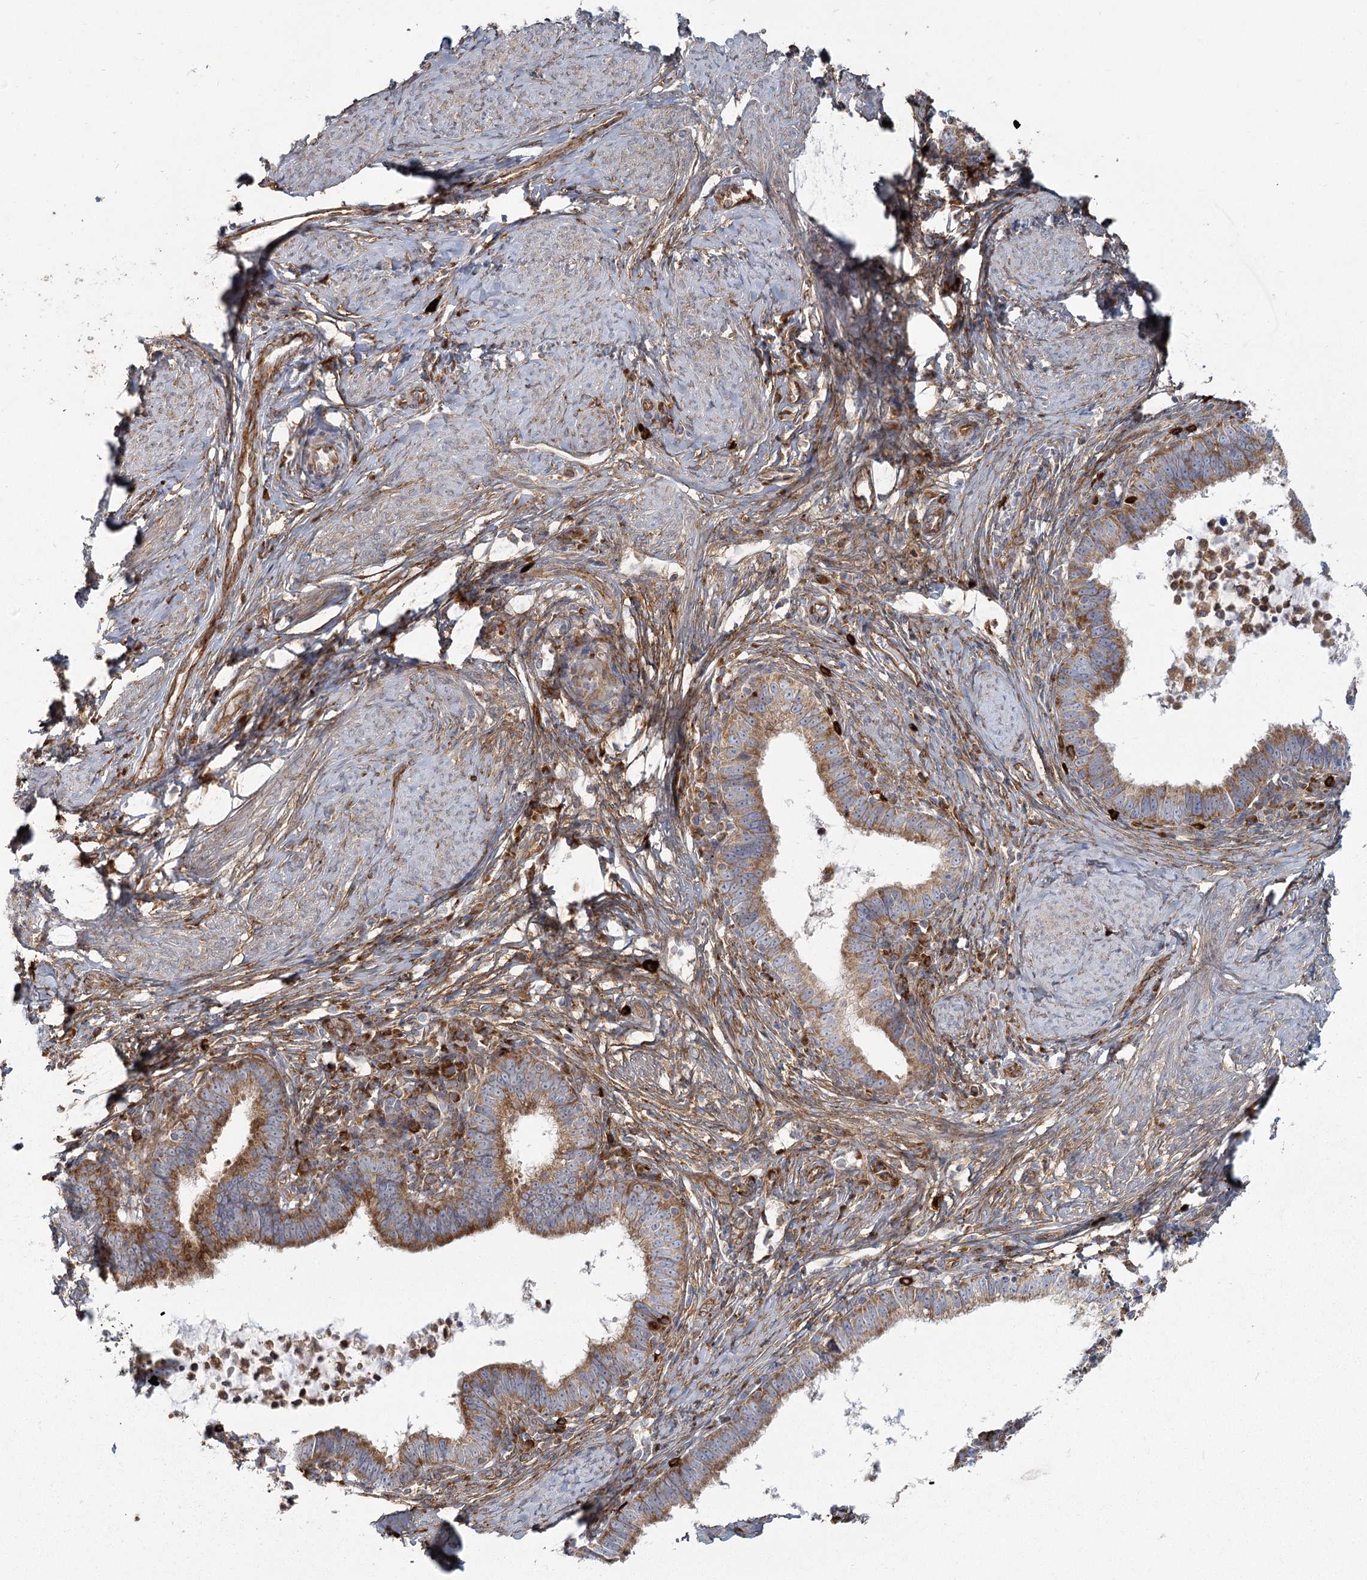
{"staining": {"intensity": "moderate", "quantity": ">75%", "location": "cytoplasmic/membranous"}, "tissue": "cervical cancer", "cell_type": "Tumor cells", "image_type": "cancer", "snomed": [{"axis": "morphology", "description": "Adenocarcinoma, NOS"}, {"axis": "topography", "description": "Cervix"}], "caption": "Immunohistochemical staining of cervical adenocarcinoma exhibits medium levels of moderate cytoplasmic/membranous staining in about >75% of tumor cells. (Brightfield microscopy of DAB IHC at high magnification).", "gene": "HARS2", "patient": {"sex": "female", "age": 36}}